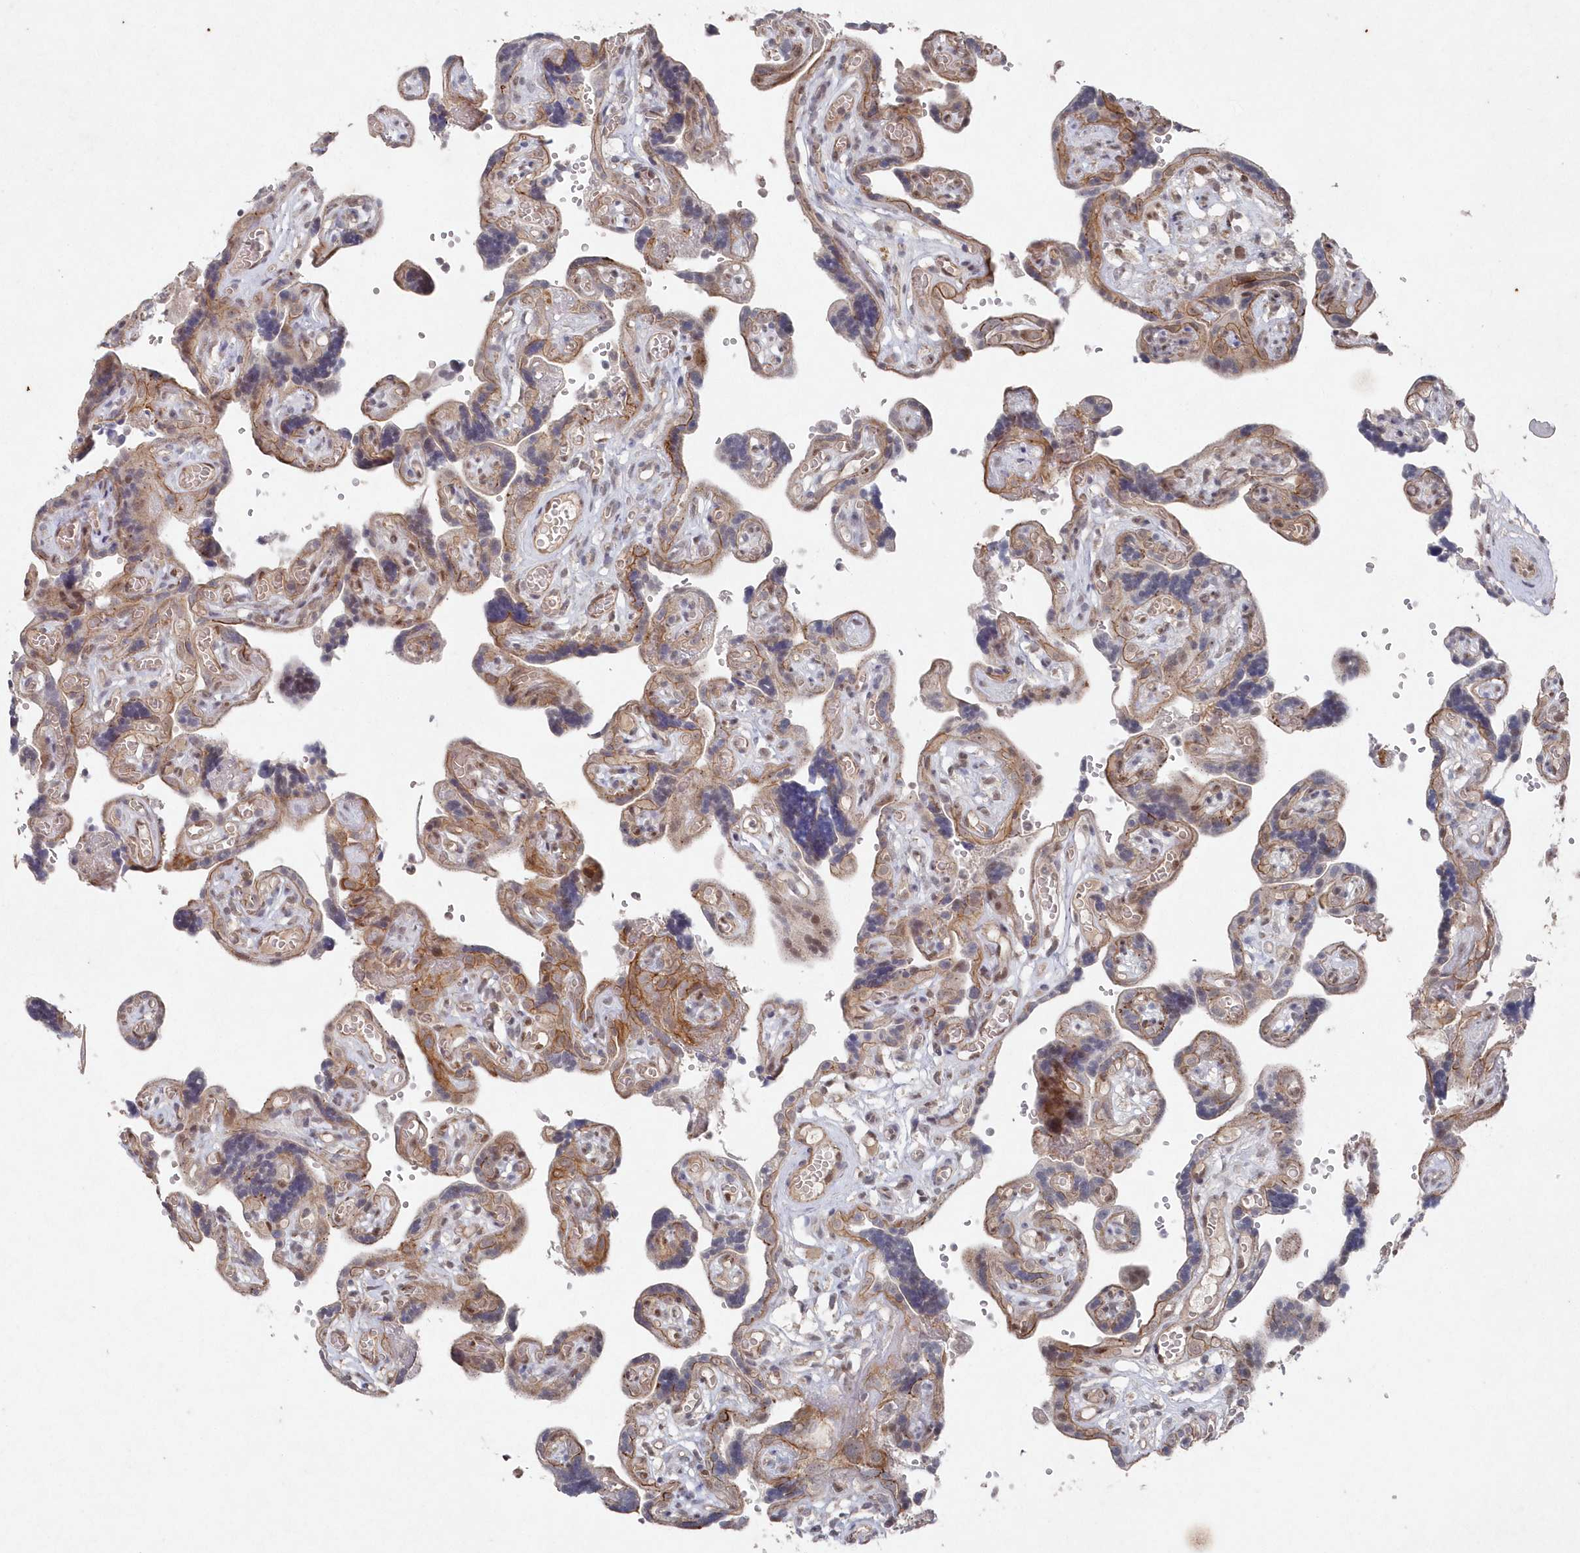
{"staining": {"intensity": "moderate", "quantity": ">75%", "location": "nuclear"}, "tissue": "placenta", "cell_type": "Decidual cells", "image_type": "normal", "snomed": [{"axis": "morphology", "description": "Normal tissue, NOS"}, {"axis": "topography", "description": "Placenta"}], "caption": "Decidual cells display moderate nuclear staining in approximately >75% of cells in benign placenta. (DAB IHC, brown staining for protein, blue staining for nuclei).", "gene": "VSIG2", "patient": {"sex": "female", "age": 30}}